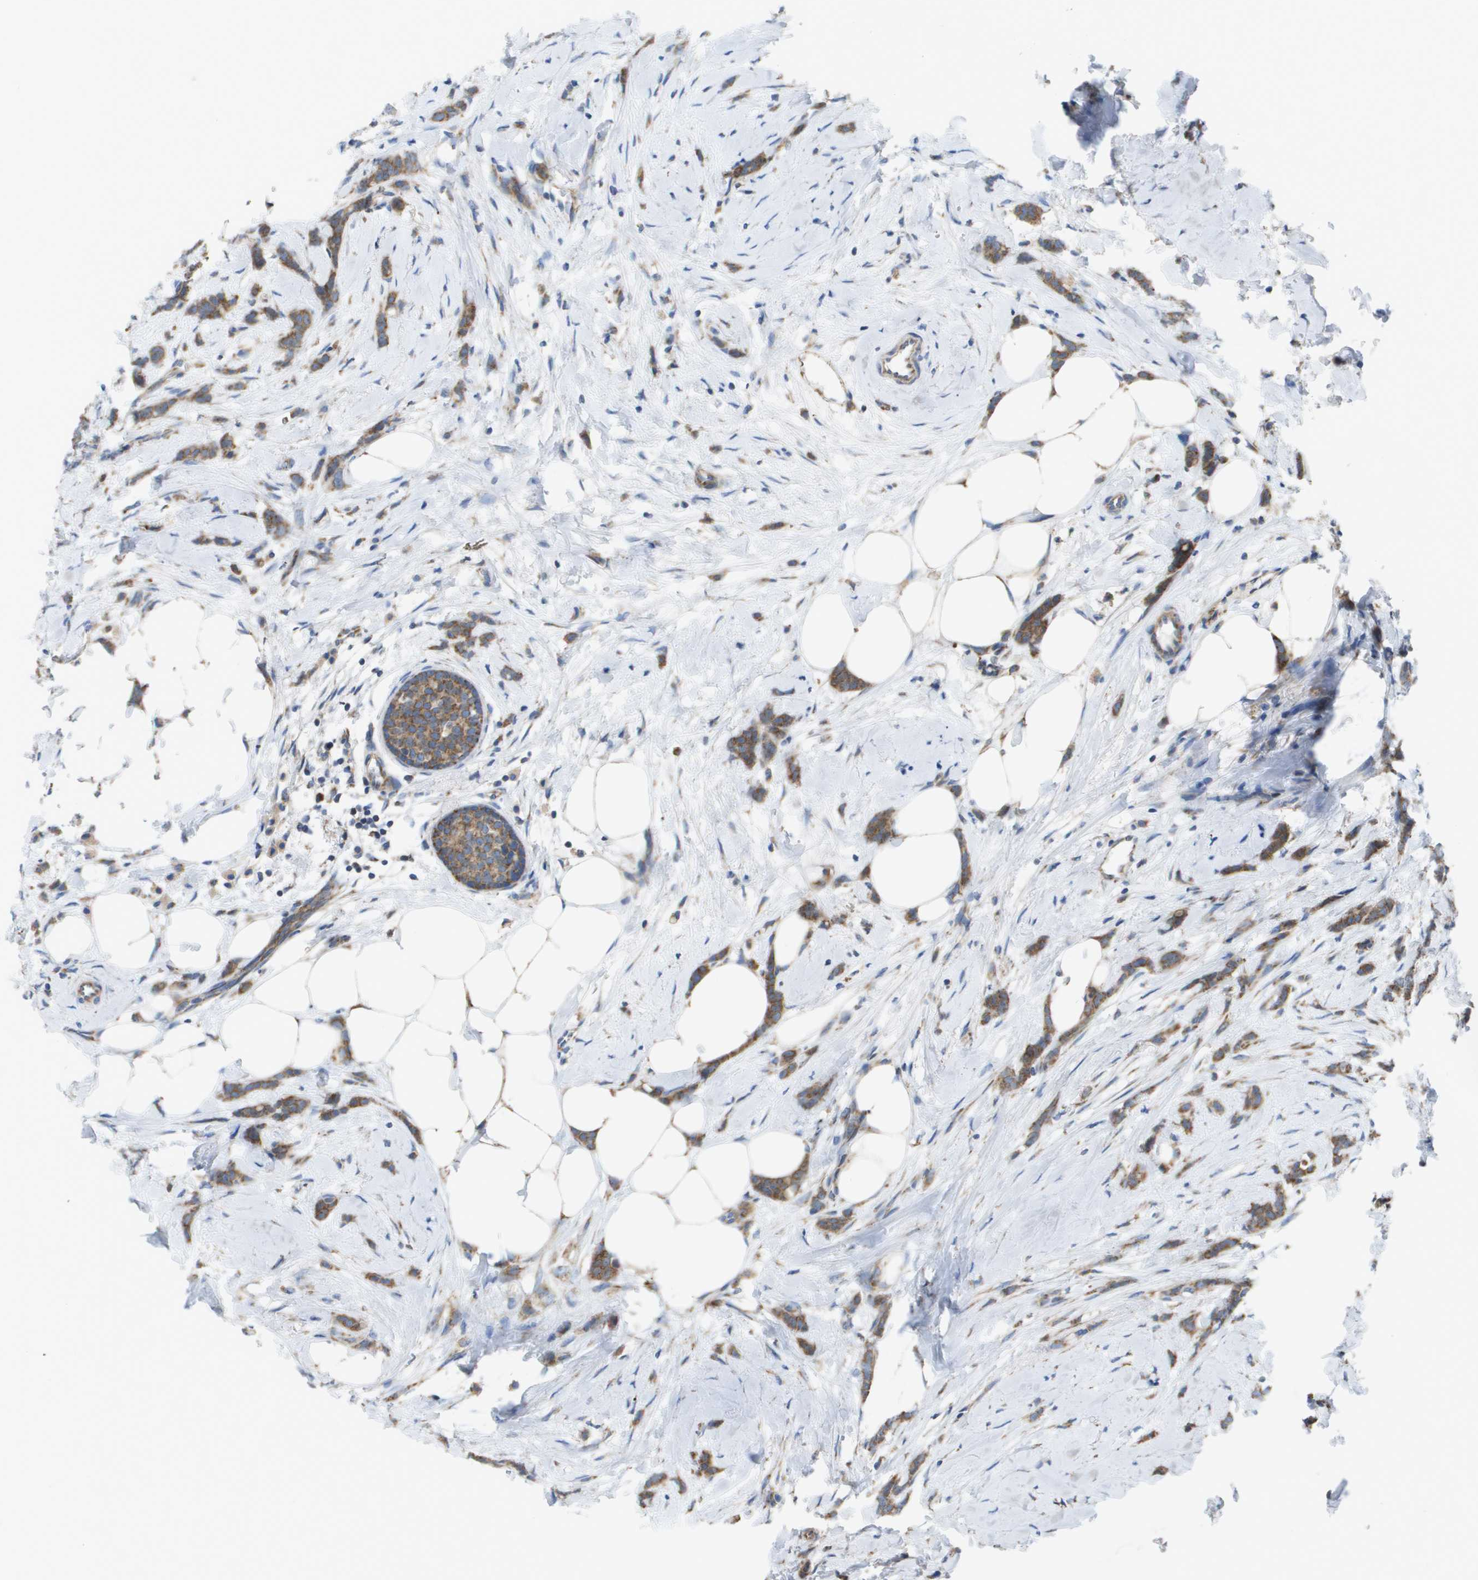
{"staining": {"intensity": "moderate", "quantity": ">75%", "location": "cytoplasmic/membranous"}, "tissue": "breast cancer", "cell_type": "Tumor cells", "image_type": "cancer", "snomed": [{"axis": "morphology", "description": "Lobular carcinoma, in situ"}, {"axis": "morphology", "description": "Lobular carcinoma"}, {"axis": "topography", "description": "Breast"}], "caption": "Tumor cells demonstrate medium levels of moderate cytoplasmic/membranous expression in about >75% of cells in human breast cancer.", "gene": "FIS1", "patient": {"sex": "female", "age": 41}}